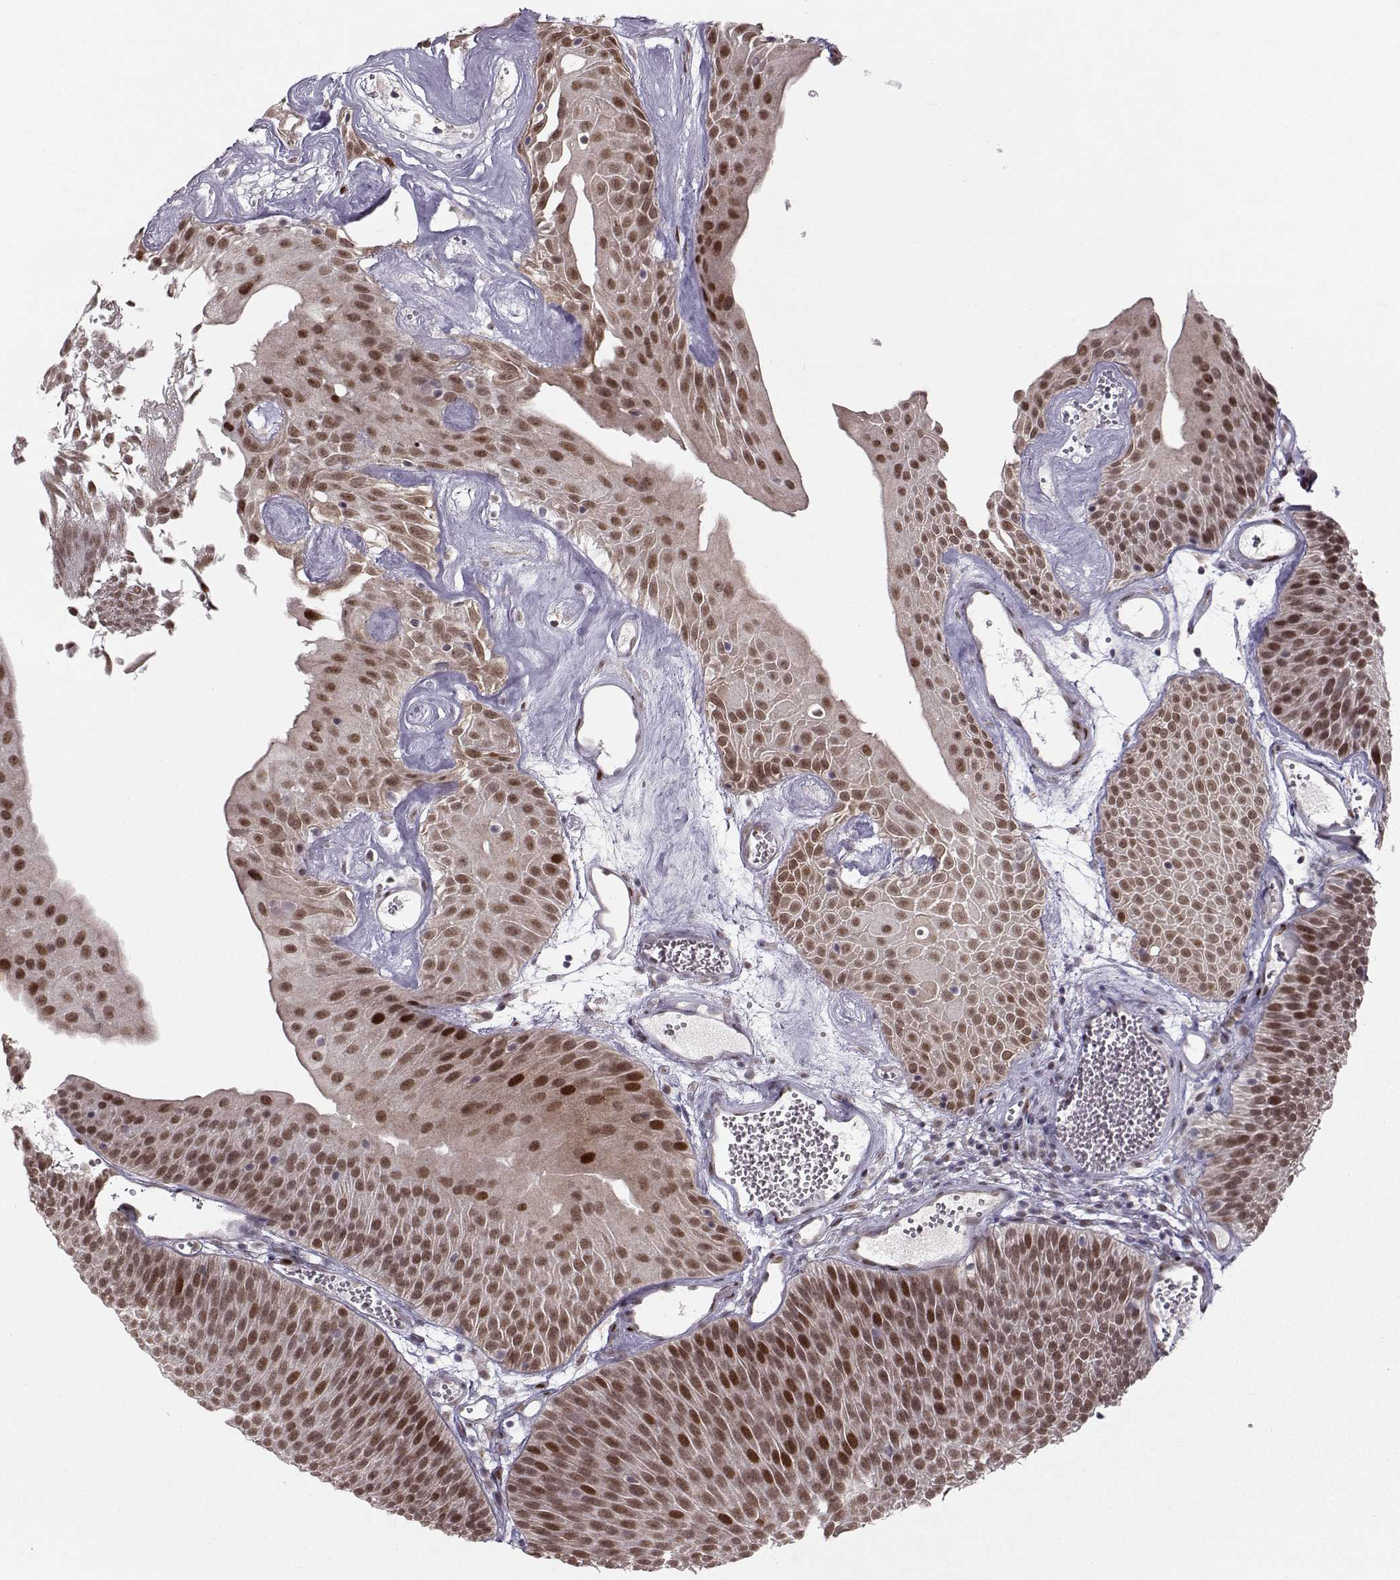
{"staining": {"intensity": "strong", "quantity": "25%-75%", "location": "nuclear"}, "tissue": "urothelial cancer", "cell_type": "Tumor cells", "image_type": "cancer", "snomed": [{"axis": "morphology", "description": "Urothelial carcinoma, Low grade"}, {"axis": "topography", "description": "Urinary bladder"}], "caption": "This is an image of immunohistochemistry (IHC) staining of urothelial cancer, which shows strong staining in the nuclear of tumor cells.", "gene": "SNAPC2", "patient": {"sex": "male", "age": 52}}